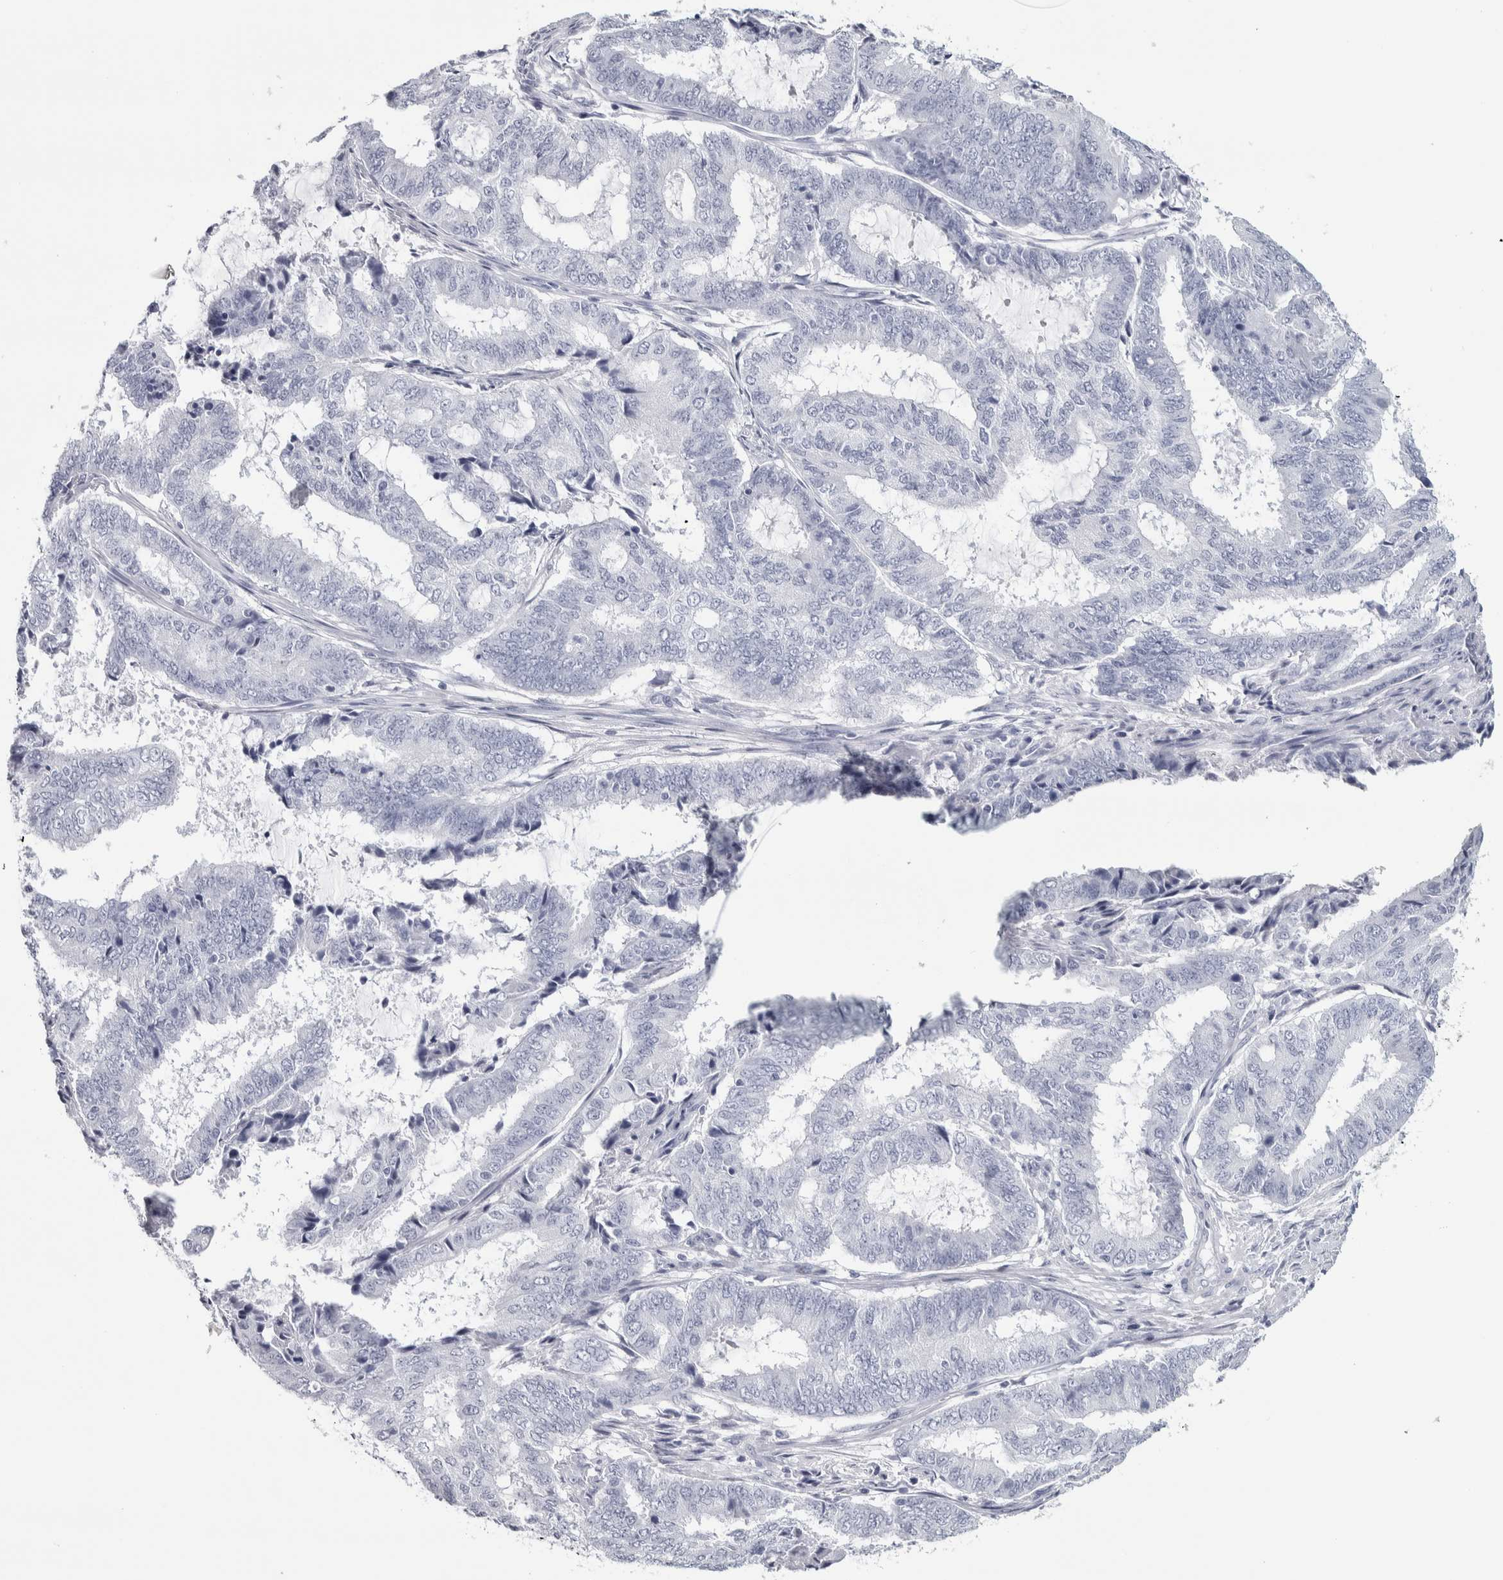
{"staining": {"intensity": "negative", "quantity": "none", "location": "none"}, "tissue": "endometrial cancer", "cell_type": "Tumor cells", "image_type": "cancer", "snomed": [{"axis": "morphology", "description": "Adenocarcinoma, NOS"}, {"axis": "topography", "description": "Endometrium"}], "caption": "Tumor cells are negative for protein expression in human endometrial adenocarcinoma. (Brightfield microscopy of DAB (3,3'-diaminobenzidine) immunohistochemistry (IHC) at high magnification).", "gene": "NECAB1", "patient": {"sex": "female", "age": 51}}